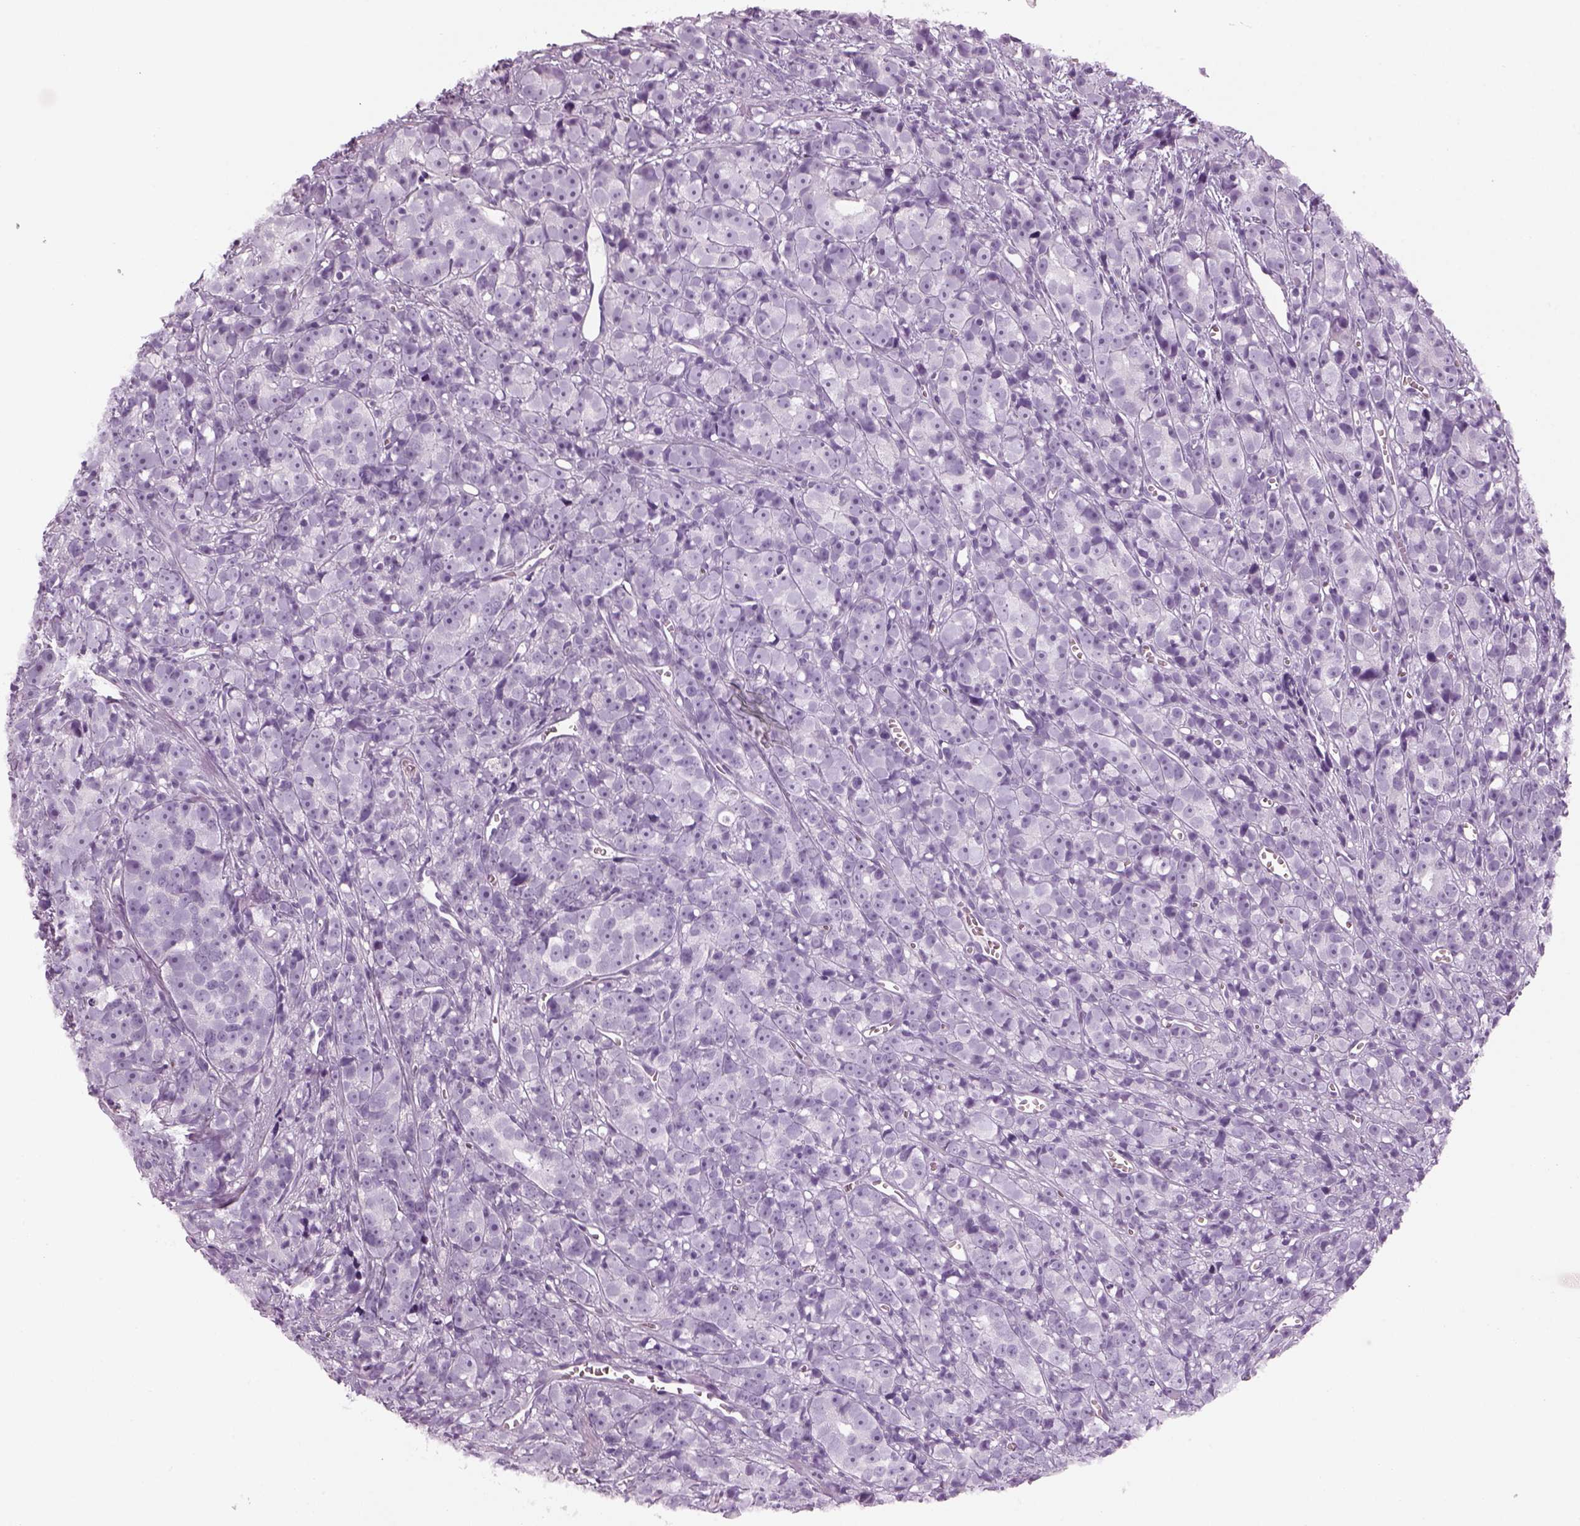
{"staining": {"intensity": "negative", "quantity": "none", "location": "none"}, "tissue": "prostate cancer", "cell_type": "Tumor cells", "image_type": "cancer", "snomed": [{"axis": "morphology", "description": "Adenocarcinoma, High grade"}, {"axis": "topography", "description": "Prostate"}], "caption": "High-grade adenocarcinoma (prostate) stained for a protein using immunohistochemistry (IHC) displays no staining tumor cells.", "gene": "PABPC1L2B", "patient": {"sex": "male", "age": 77}}